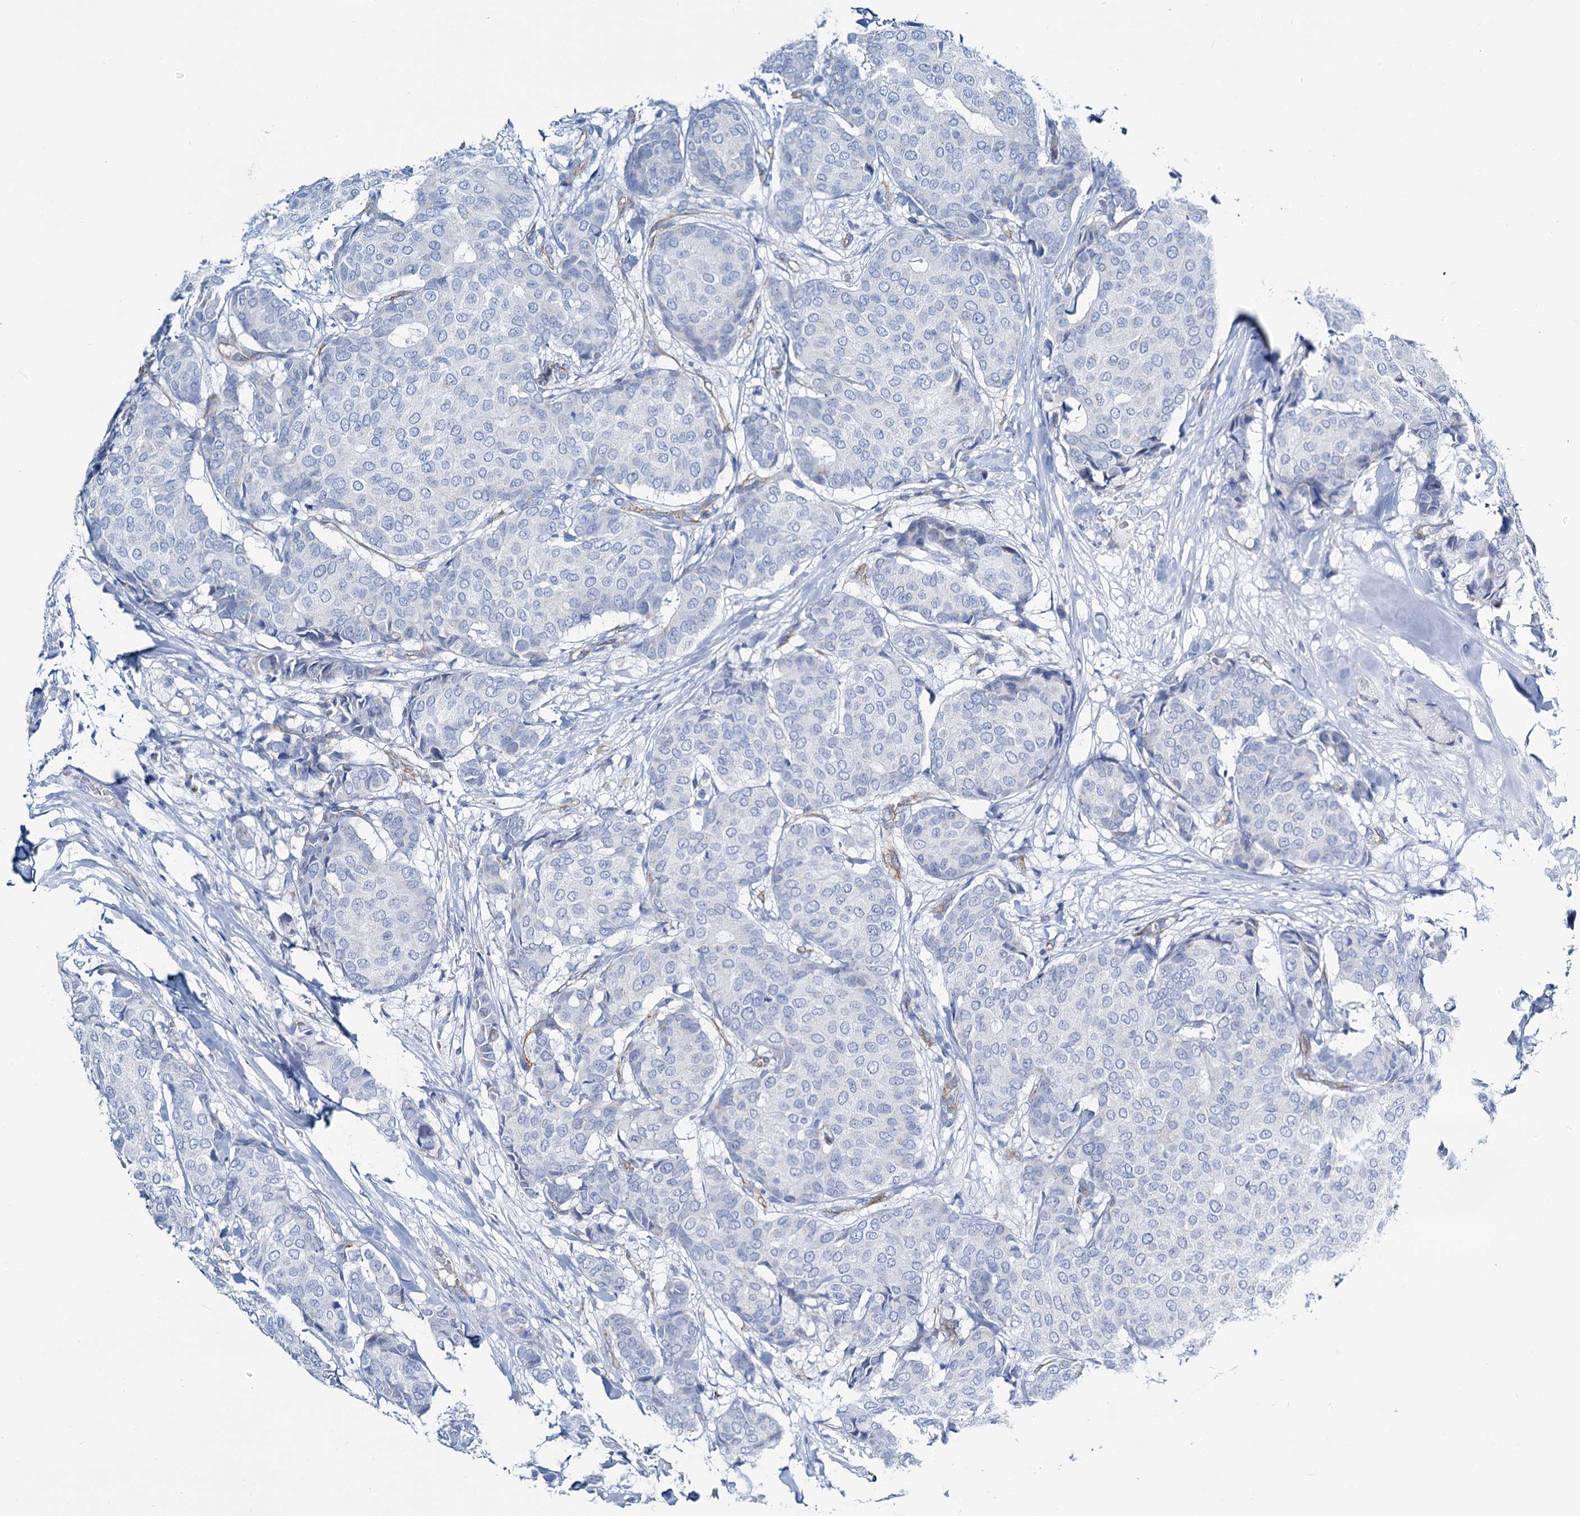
{"staining": {"intensity": "negative", "quantity": "none", "location": "none"}, "tissue": "breast cancer", "cell_type": "Tumor cells", "image_type": "cancer", "snomed": [{"axis": "morphology", "description": "Duct carcinoma"}, {"axis": "topography", "description": "Breast"}], "caption": "The histopathology image shows no significant positivity in tumor cells of breast cancer.", "gene": "SLC1A3", "patient": {"sex": "female", "age": 75}}